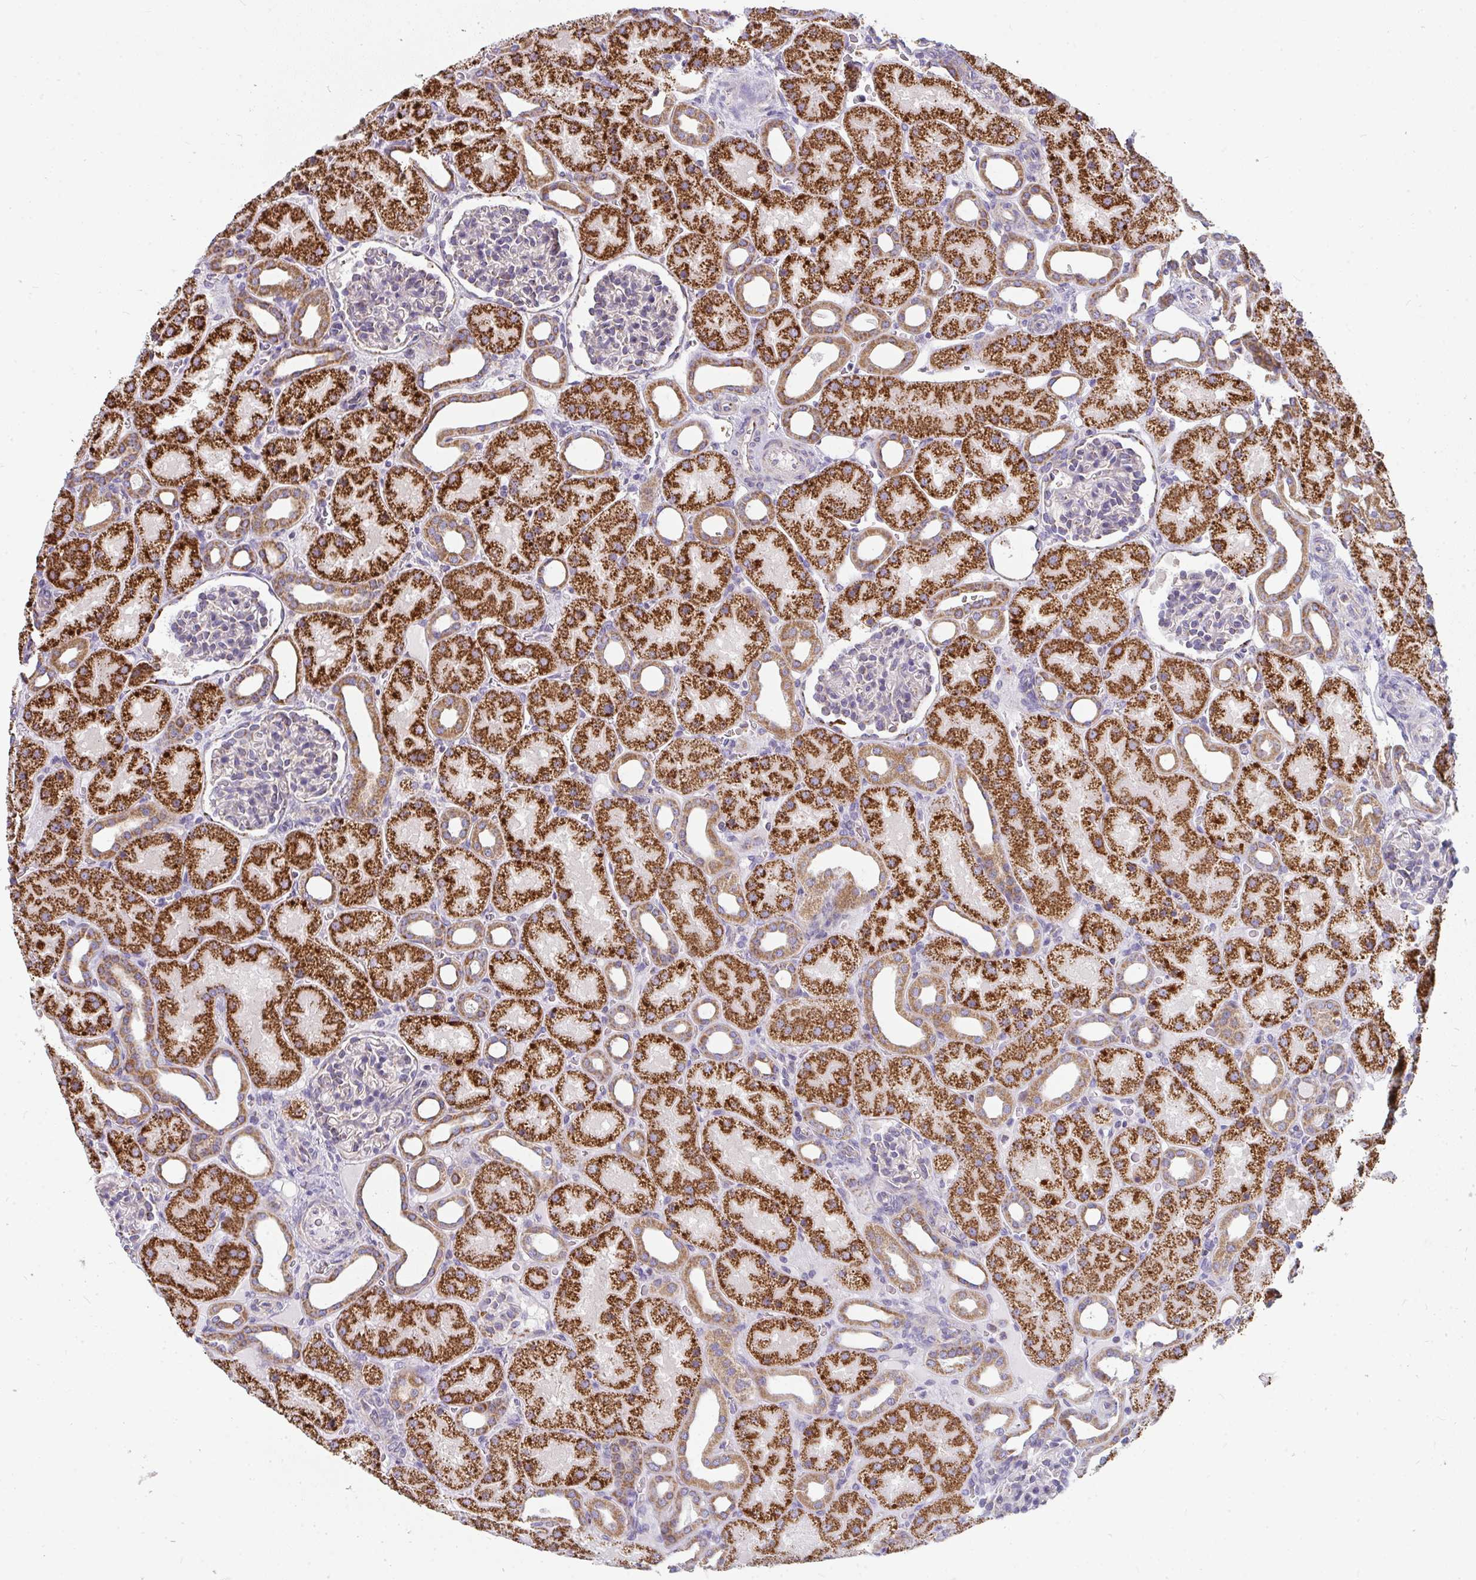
{"staining": {"intensity": "strong", "quantity": "<25%", "location": "cytoplasmic/membranous"}, "tissue": "kidney", "cell_type": "Cells in glomeruli", "image_type": "normal", "snomed": [{"axis": "morphology", "description": "Normal tissue, NOS"}, {"axis": "topography", "description": "Kidney"}], "caption": "Immunohistochemical staining of unremarkable kidney displays strong cytoplasmic/membranous protein expression in approximately <25% of cells in glomeruli. (Stains: DAB (3,3'-diaminobenzidine) in brown, nuclei in blue, Microscopy: brightfield microscopy at high magnification).", "gene": "FAHD1", "patient": {"sex": "male", "age": 2}}